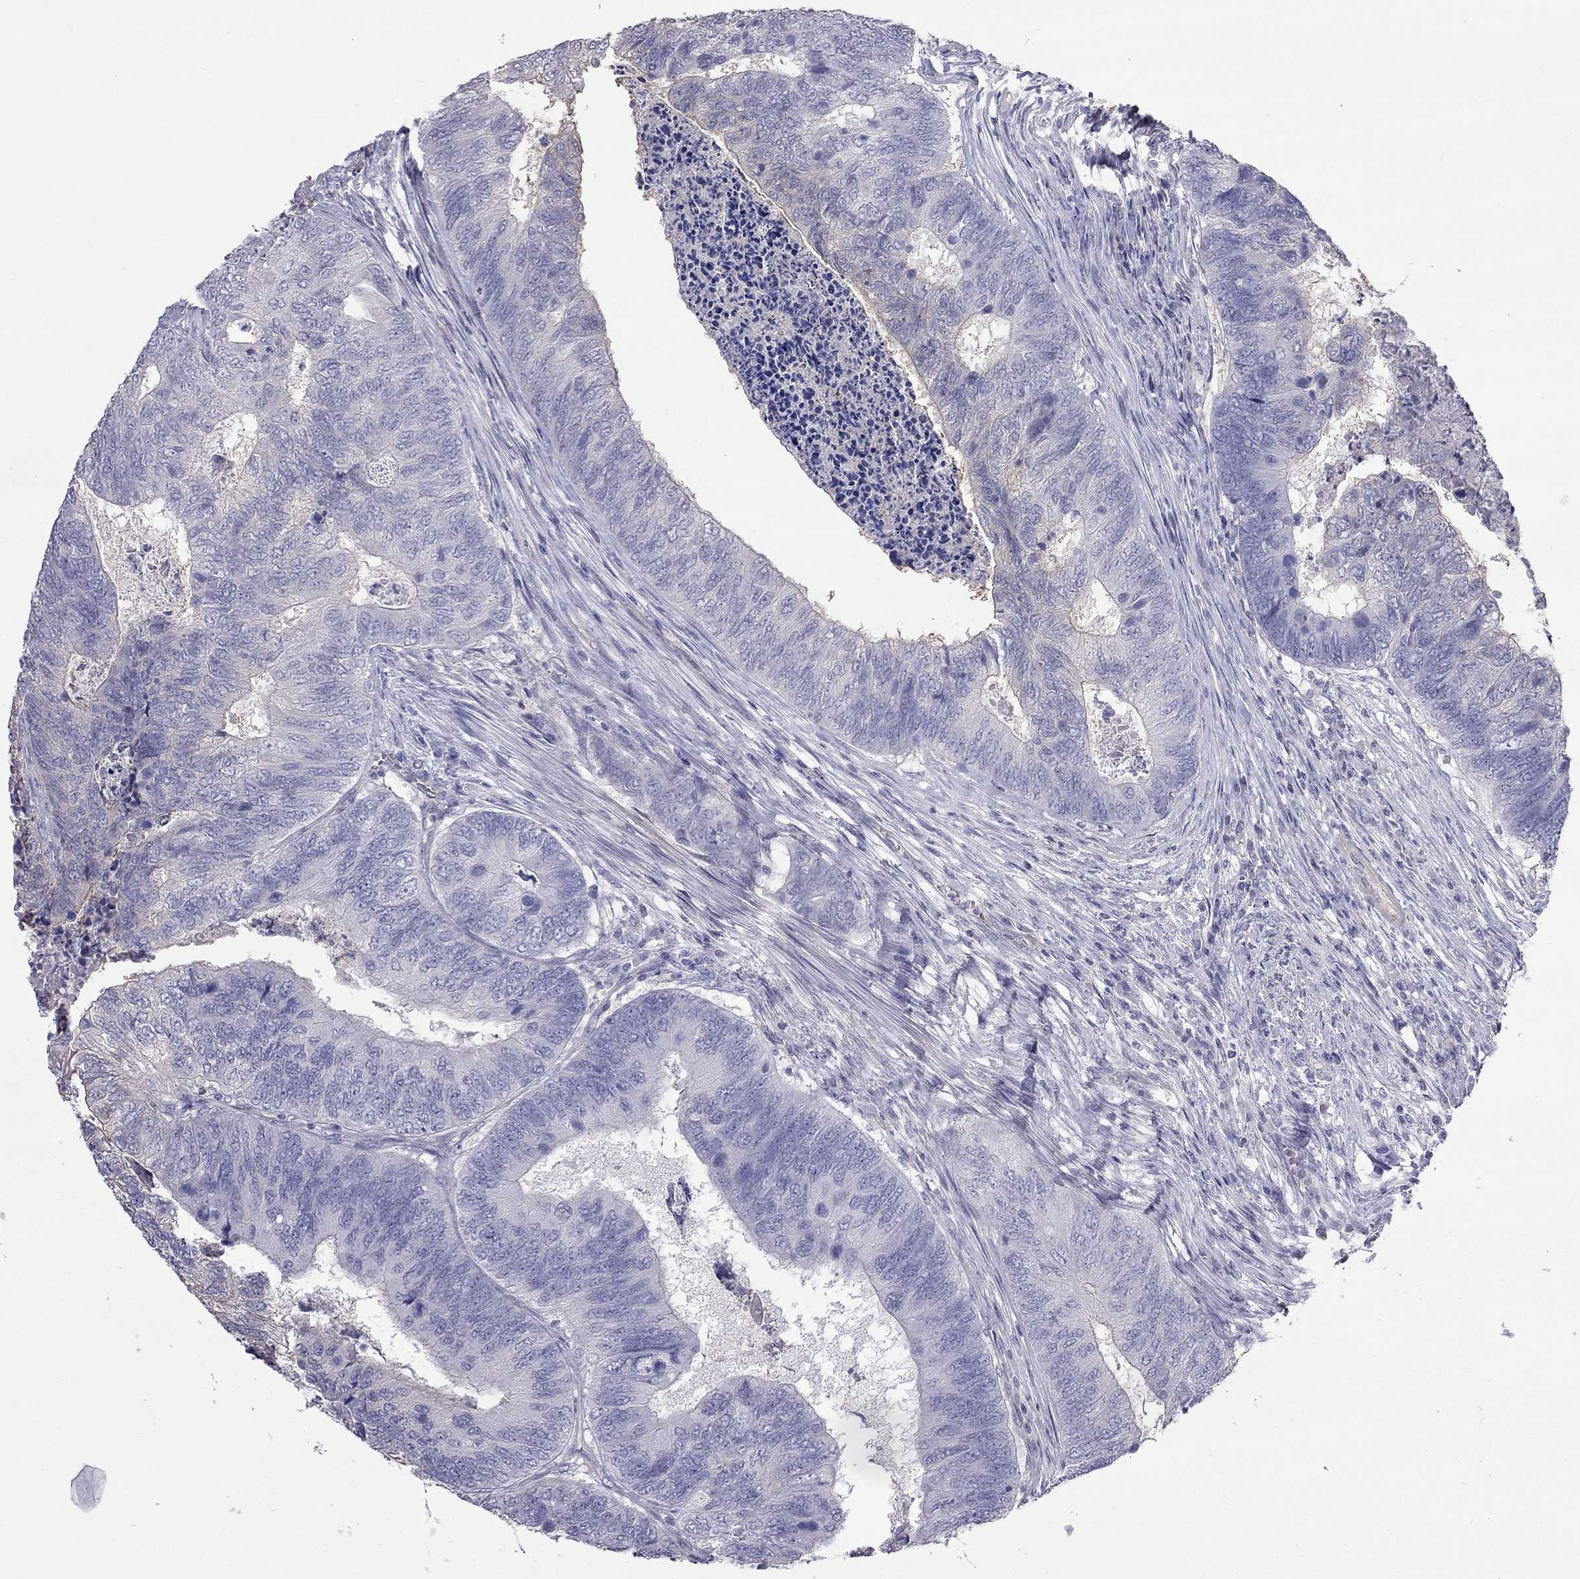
{"staining": {"intensity": "negative", "quantity": "none", "location": "none"}, "tissue": "colorectal cancer", "cell_type": "Tumor cells", "image_type": "cancer", "snomed": [{"axis": "morphology", "description": "Adenocarcinoma, NOS"}, {"axis": "topography", "description": "Colon"}], "caption": "The histopathology image exhibits no significant positivity in tumor cells of colorectal cancer (adenocarcinoma).", "gene": "FEZ1", "patient": {"sex": "female", "age": 67}}